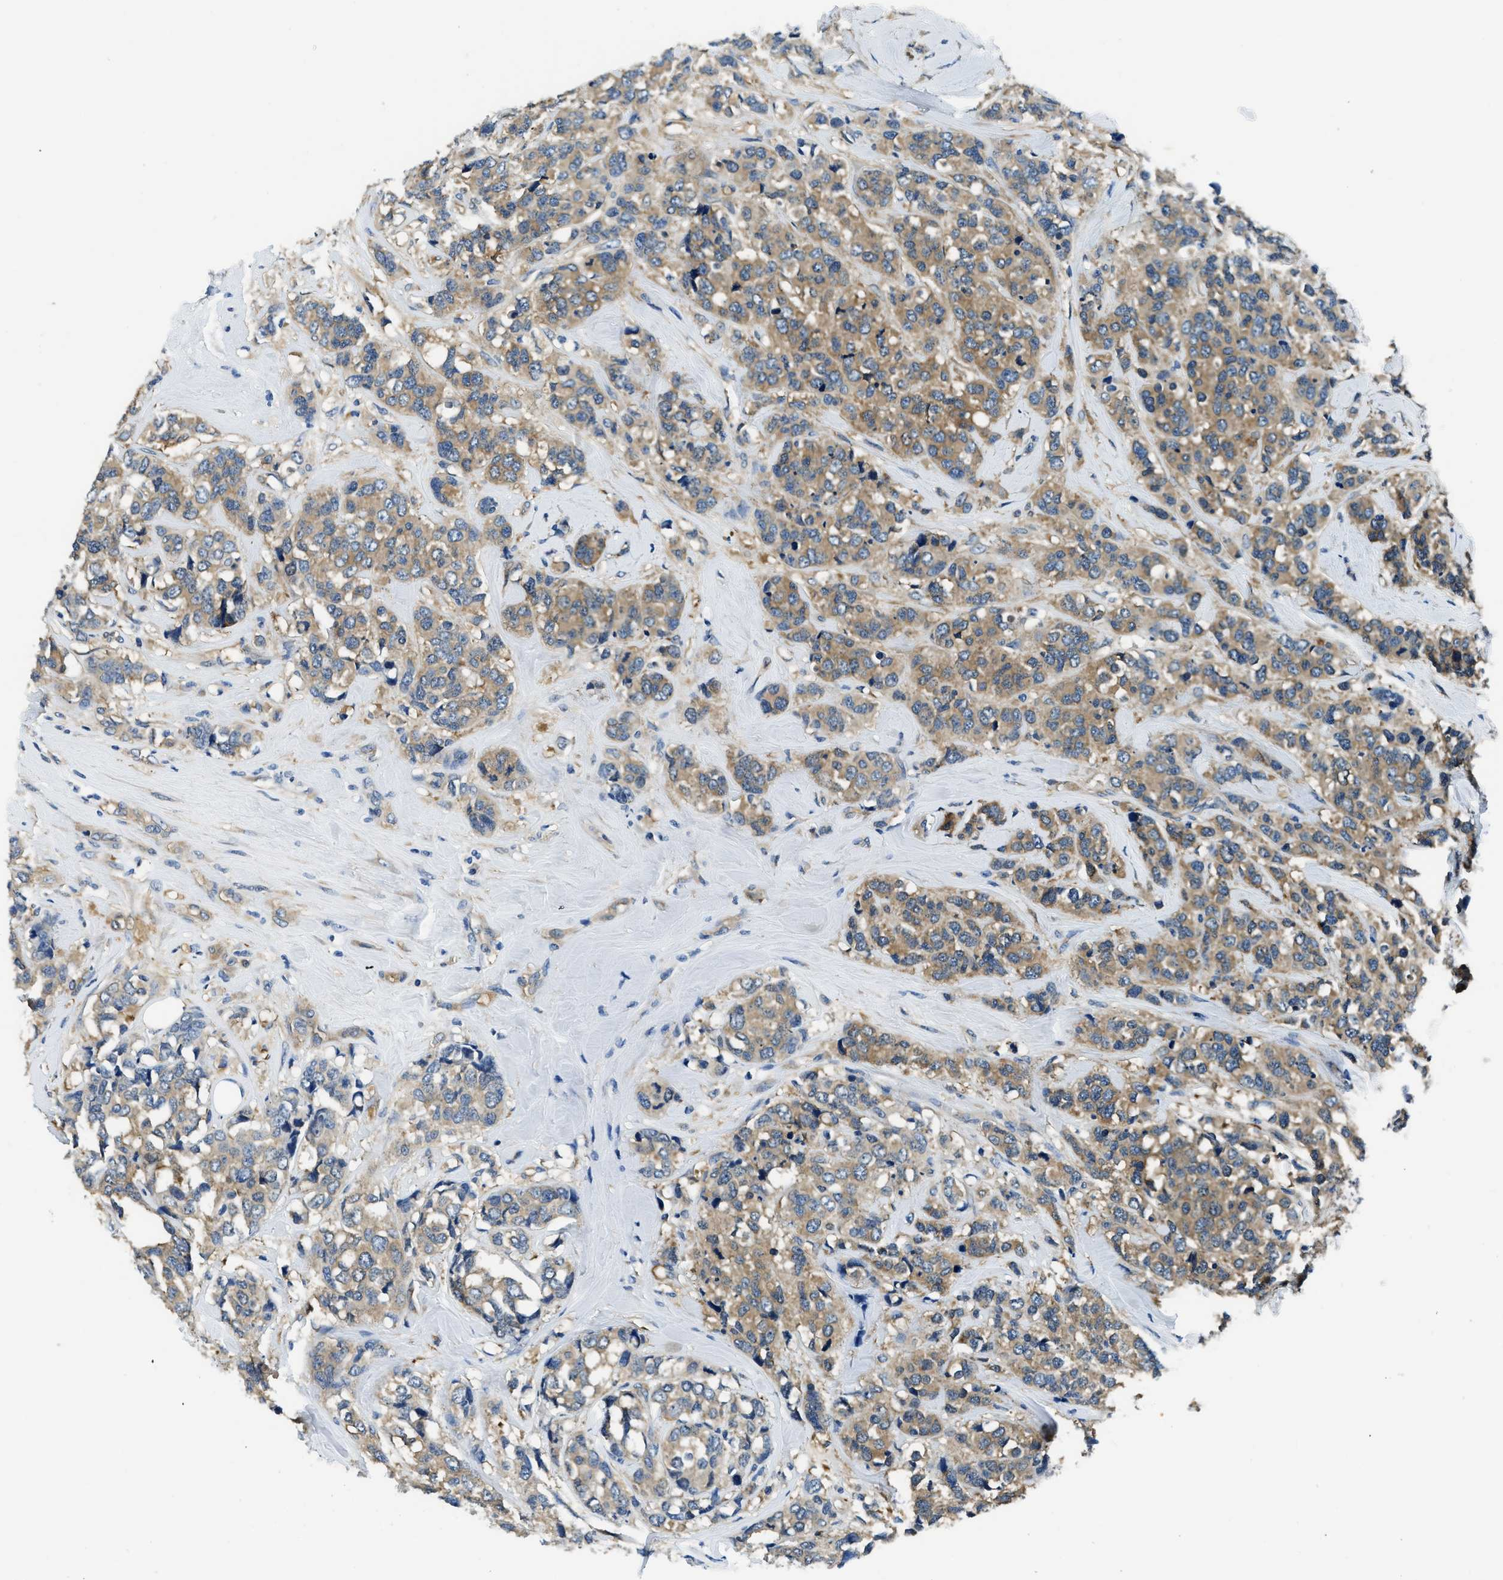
{"staining": {"intensity": "moderate", "quantity": ">75%", "location": "cytoplasmic/membranous"}, "tissue": "breast cancer", "cell_type": "Tumor cells", "image_type": "cancer", "snomed": [{"axis": "morphology", "description": "Lobular carcinoma"}, {"axis": "topography", "description": "Breast"}], "caption": "This is an image of IHC staining of breast lobular carcinoma, which shows moderate expression in the cytoplasmic/membranous of tumor cells.", "gene": "TWF1", "patient": {"sex": "female", "age": 59}}